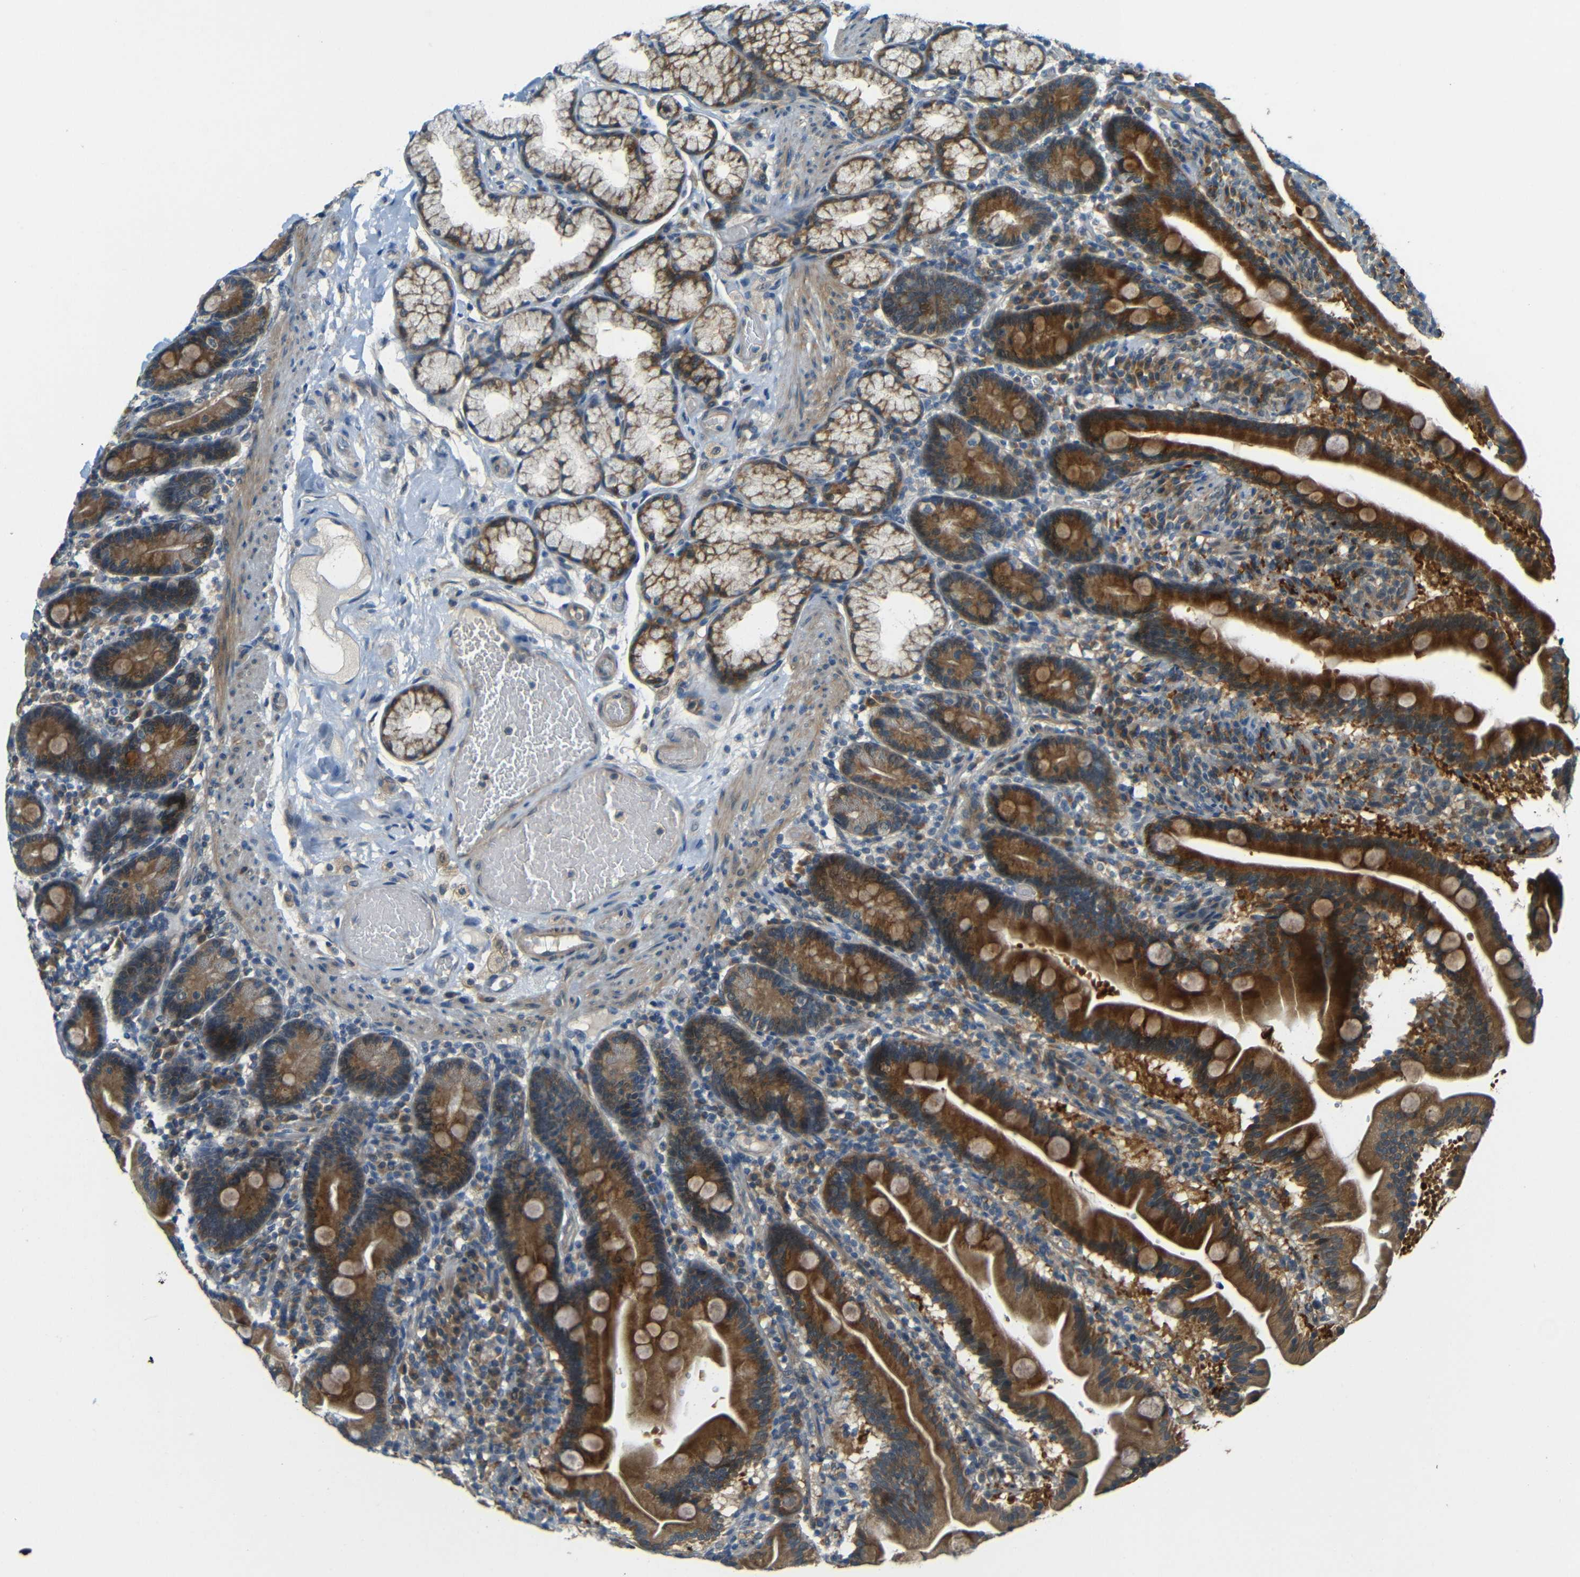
{"staining": {"intensity": "strong", "quantity": ">75%", "location": "cytoplasmic/membranous"}, "tissue": "duodenum", "cell_type": "Glandular cells", "image_type": "normal", "snomed": [{"axis": "morphology", "description": "Normal tissue, NOS"}, {"axis": "topography", "description": "Duodenum"}], "caption": "Glandular cells reveal strong cytoplasmic/membranous expression in about >75% of cells in normal duodenum.", "gene": "FNDC3A", "patient": {"sex": "male", "age": 54}}